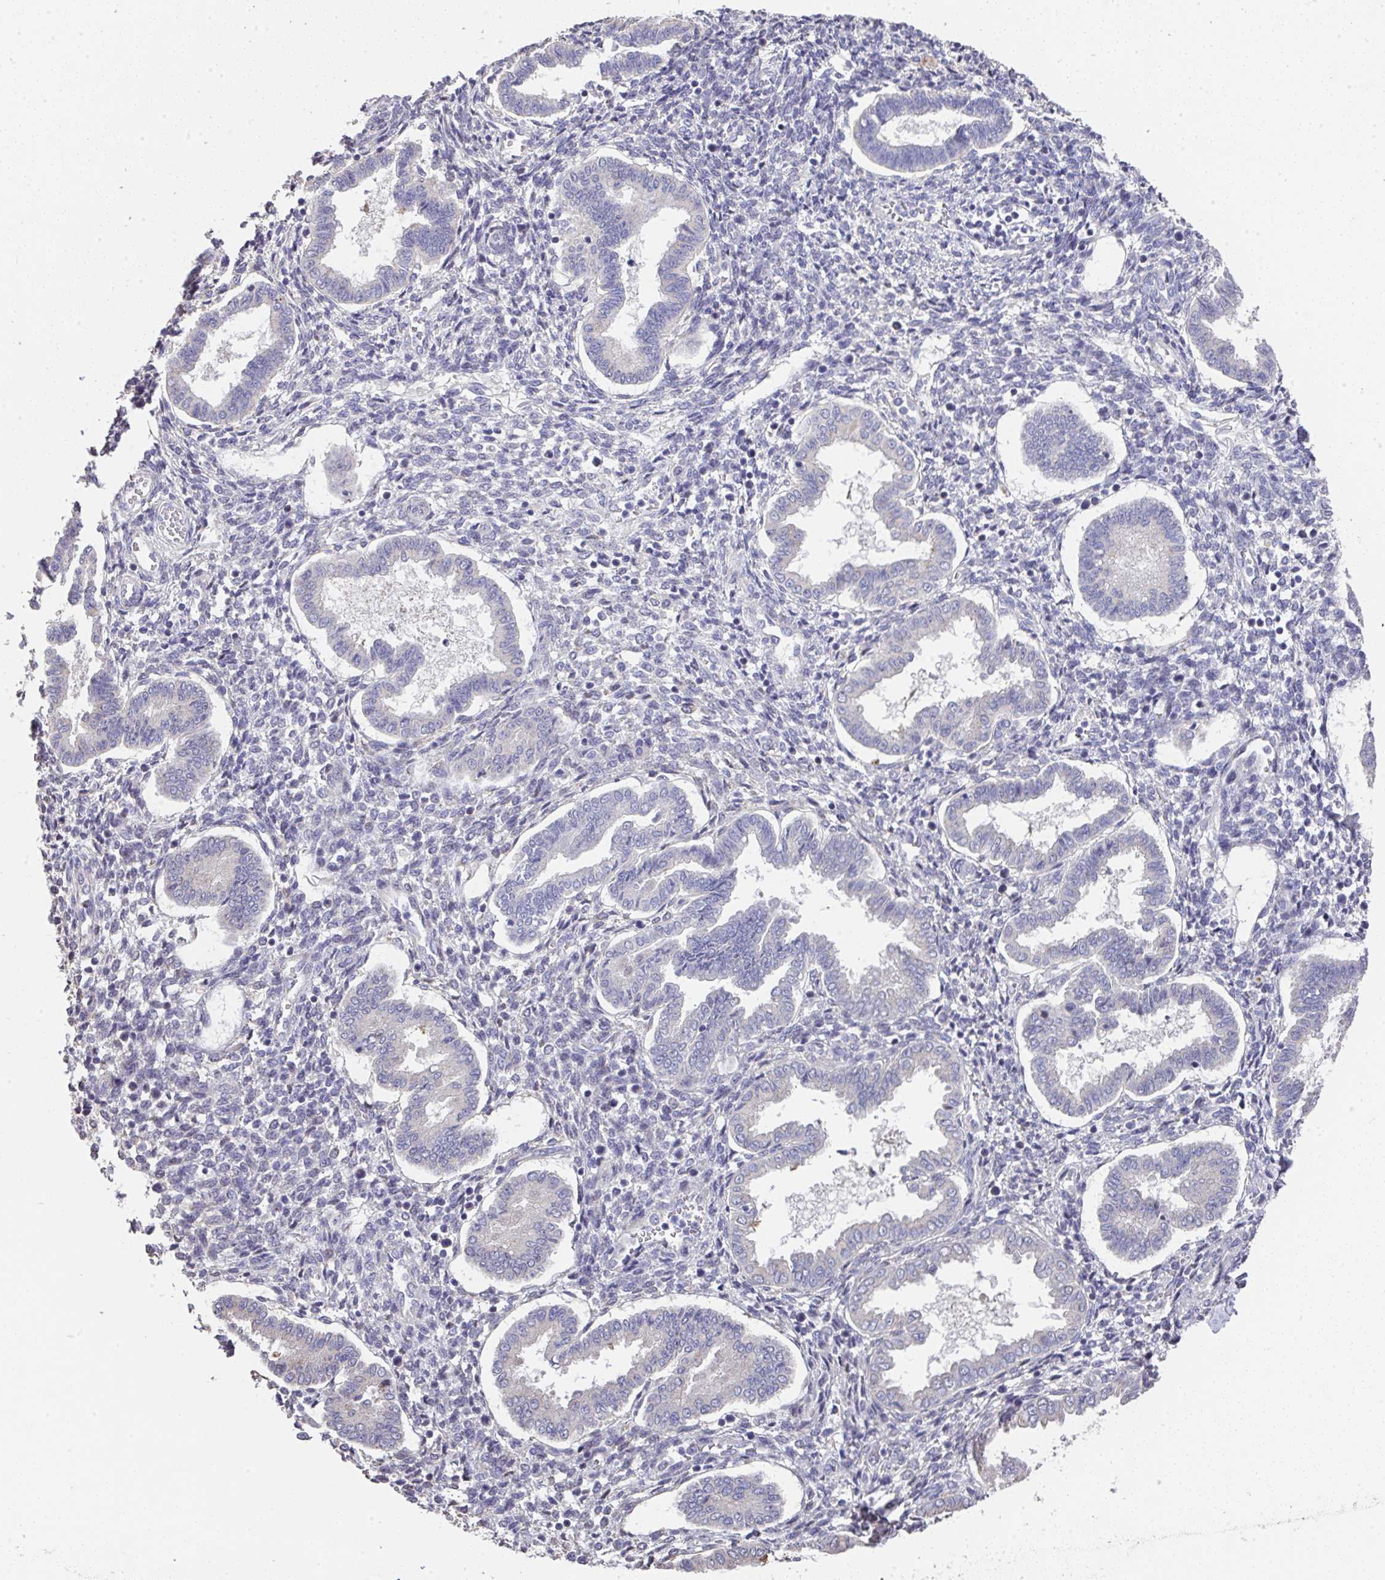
{"staining": {"intensity": "negative", "quantity": "none", "location": "none"}, "tissue": "endometrium", "cell_type": "Cells in endometrial stroma", "image_type": "normal", "snomed": [{"axis": "morphology", "description": "Normal tissue, NOS"}, {"axis": "topography", "description": "Endometrium"}], "caption": "High power microscopy histopathology image of an immunohistochemistry micrograph of normal endometrium, revealing no significant staining in cells in endometrial stroma.", "gene": "RUNDC3B", "patient": {"sex": "female", "age": 24}}